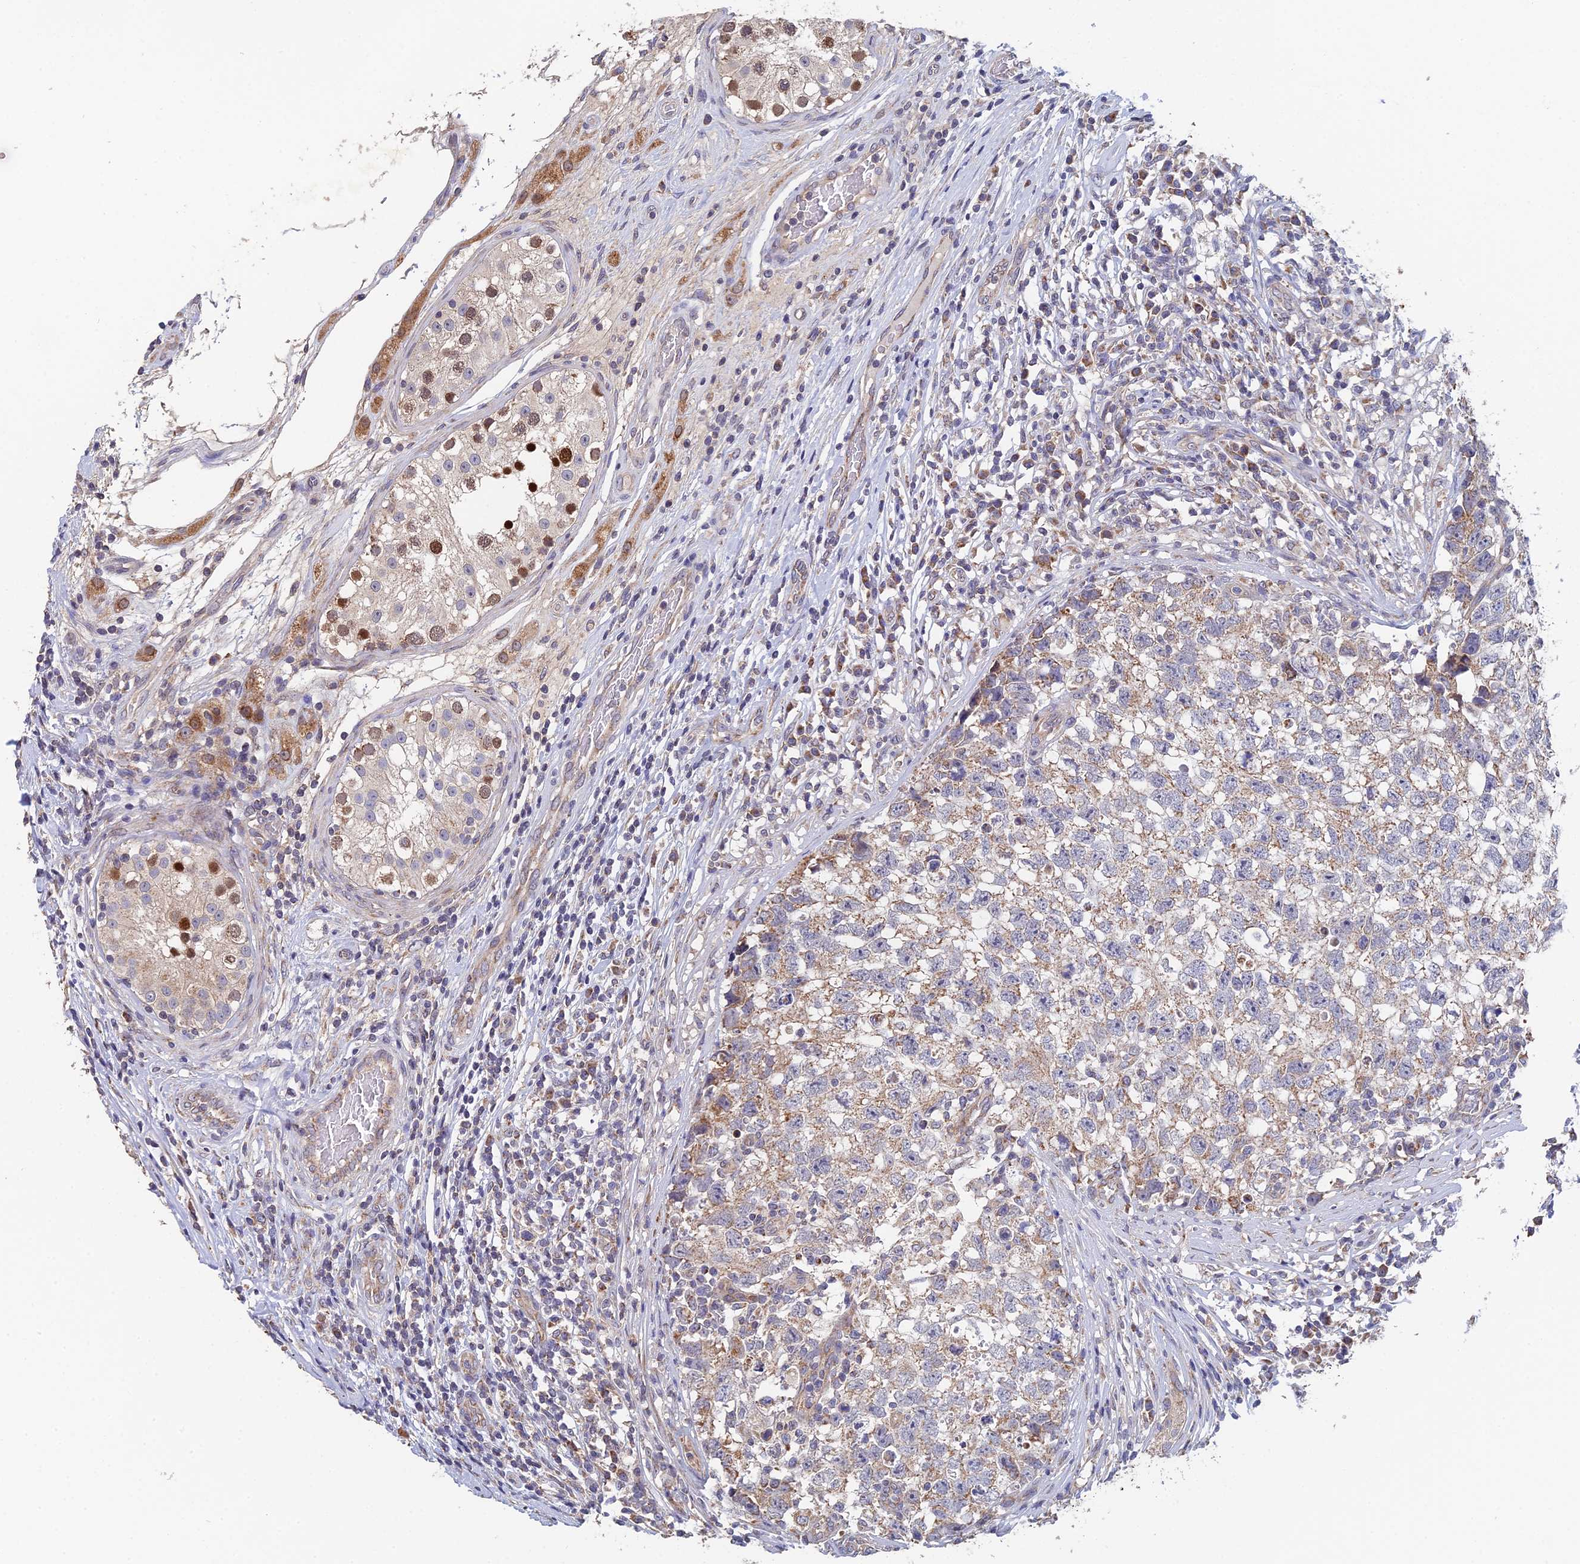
{"staining": {"intensity": "weak", "quantity": "25%-75%", "location": "cytoplasmic/membranous"}, "tissue": "testis cancer", "cell_type": "Tumor cells", "image_type": "cancer", "snomed": [{"axis": "morphology", "description": "Seminoma, NOS"}, {"axis": "morphology", "description": "Carcinoma, Embryonal, NOS"}, {"axis": "topography", "description": "Testis"}], "caption": "Protein positivity by immunohistochemistry reveals weak cytoplasmic/membranous staining in approximately 25%-75% of tumor cells in testis embryonal carcinoma.", "gene": "ECSIT", "patient": {"sex": "male", "age": 29}}